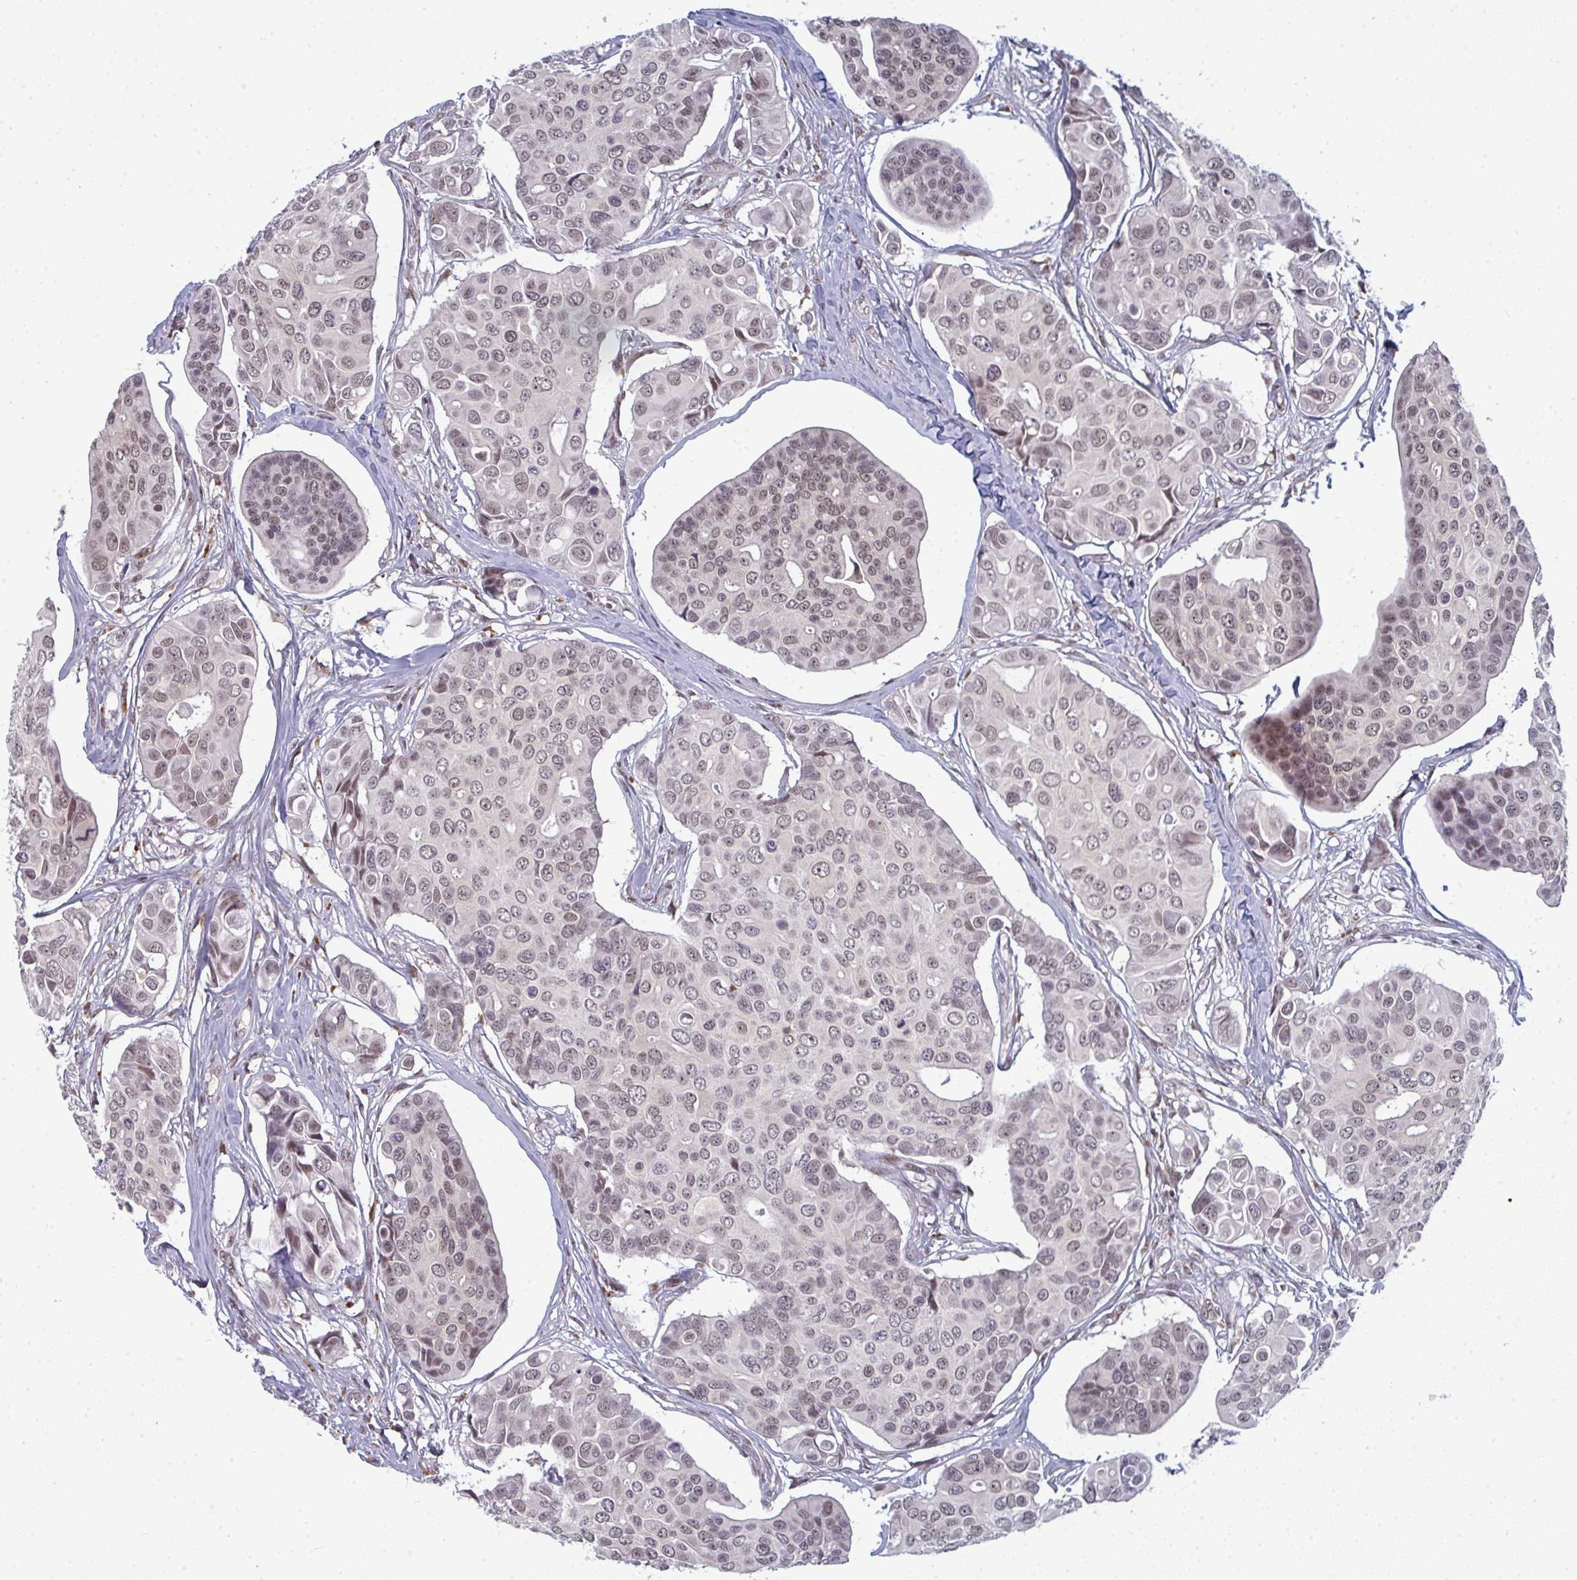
{"staining": {"intensity": "weak", "quantity": ">75%", "location": "nuclear"}, "tissue": "breast cancer", "cell_type": "Tumor cells", "image_type": "cancer", "snomed": [{"axis": "morphology", "description": "Normal tissue, NOS"}, {"axis": "morphology", "description": "Duct carcinoma"}, {"axis": "topography", "description": "Skin"}, {"axis": "topography", "description": "Breast"}], "caption": "Tumor cells display low levels of weak nuclear positivity in approximately >75% of cells in breast cancer.", "gene": "ATF1", "patient": {"sex": "female", "age": 54}}